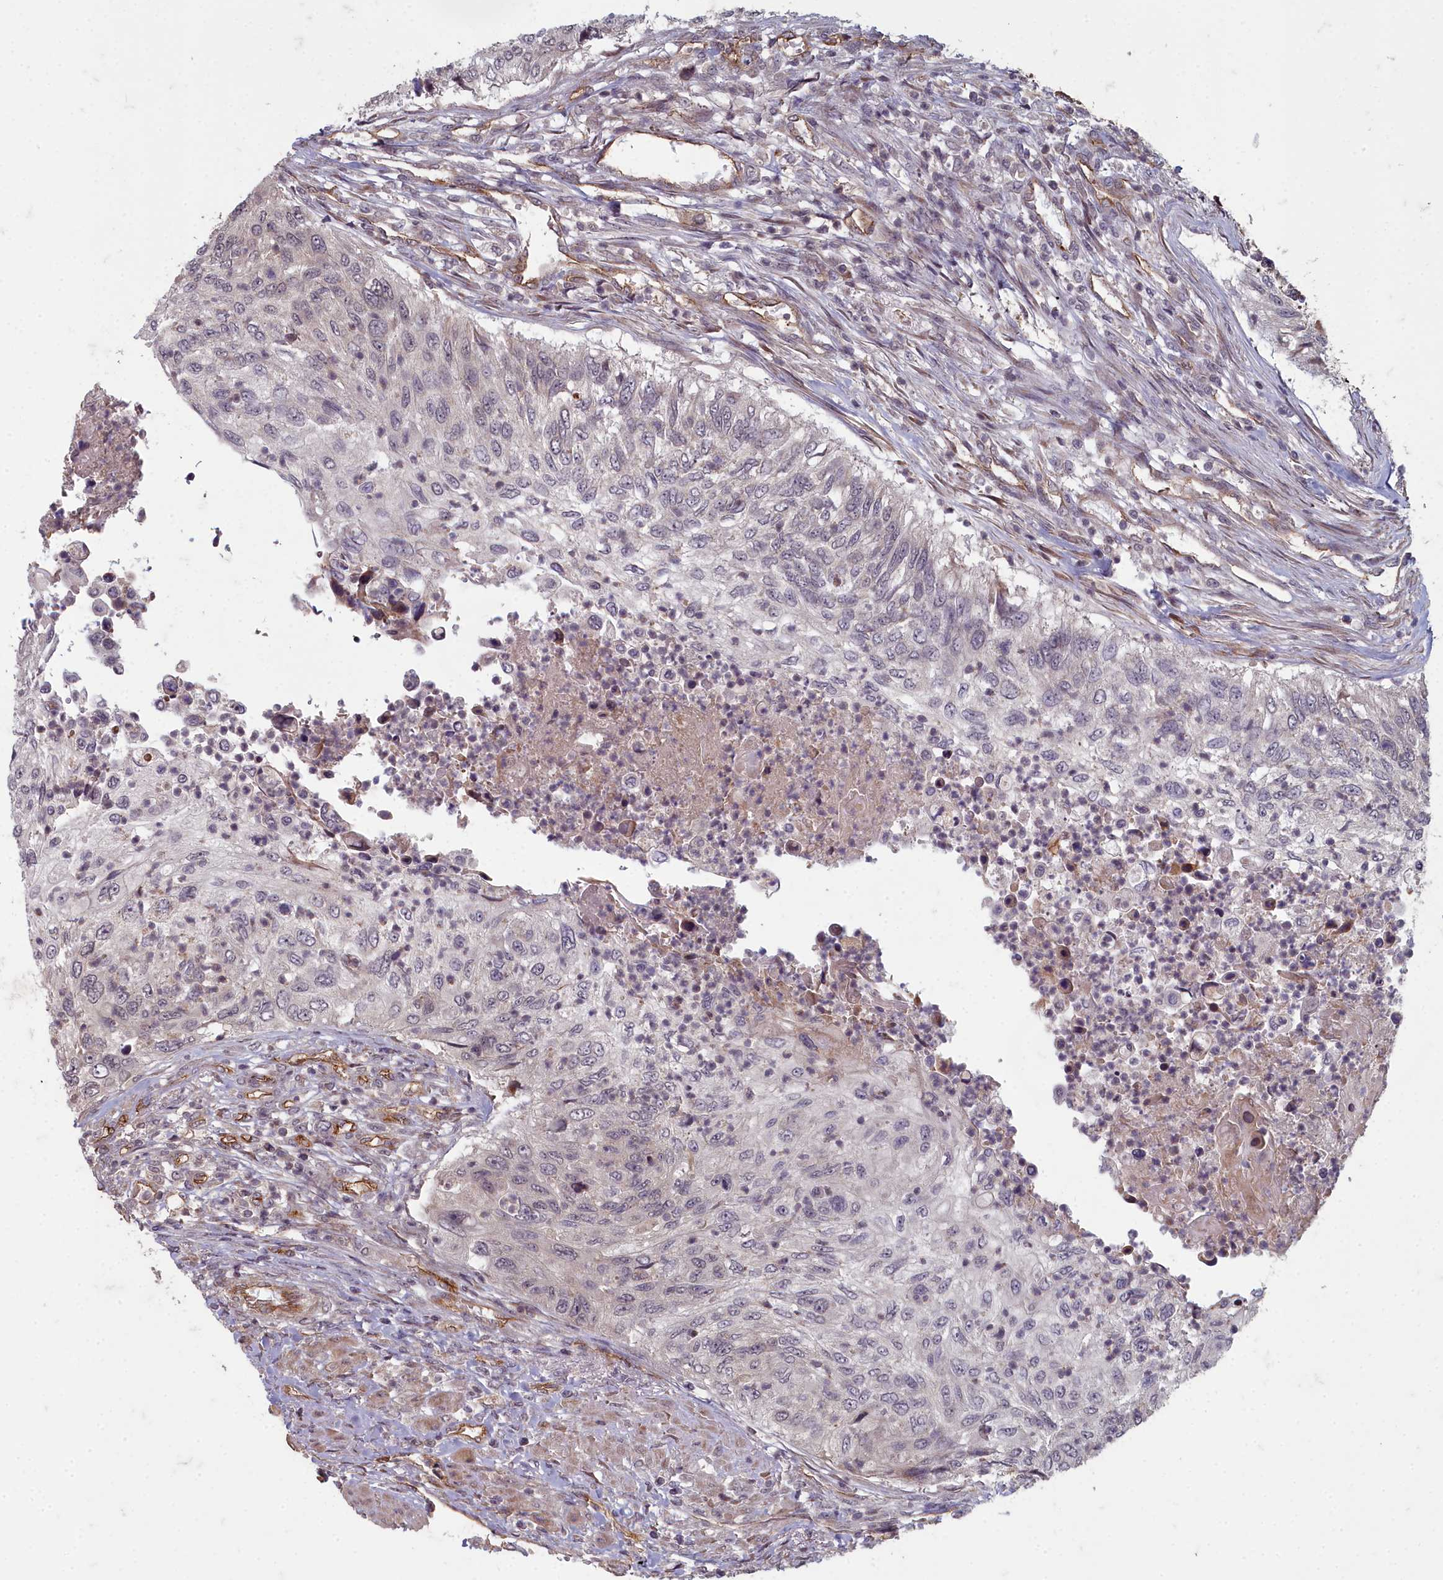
{"staining": {"intensity": "negative", "quantity": "none", "location": "none"}, "tissue": "urothelial cancer", "cell_type": "Tumor cells", "image_type": "cancer", "snomed": [{"axis": "morphology", "description": "Urothelial carcinoma, High grade"}, {"axis": "topography", "description": "Urinary bladder"}], "caption": "Immunohistochemistry micrograph of neoplastic tissue: urothelial cancer stained with DAB (3,3'-diaminobenzidine) reveals no significant protein positivity in tumor cells.", "gene": "TSPYL4", "patient": {"sex": "female", "age": 60}}